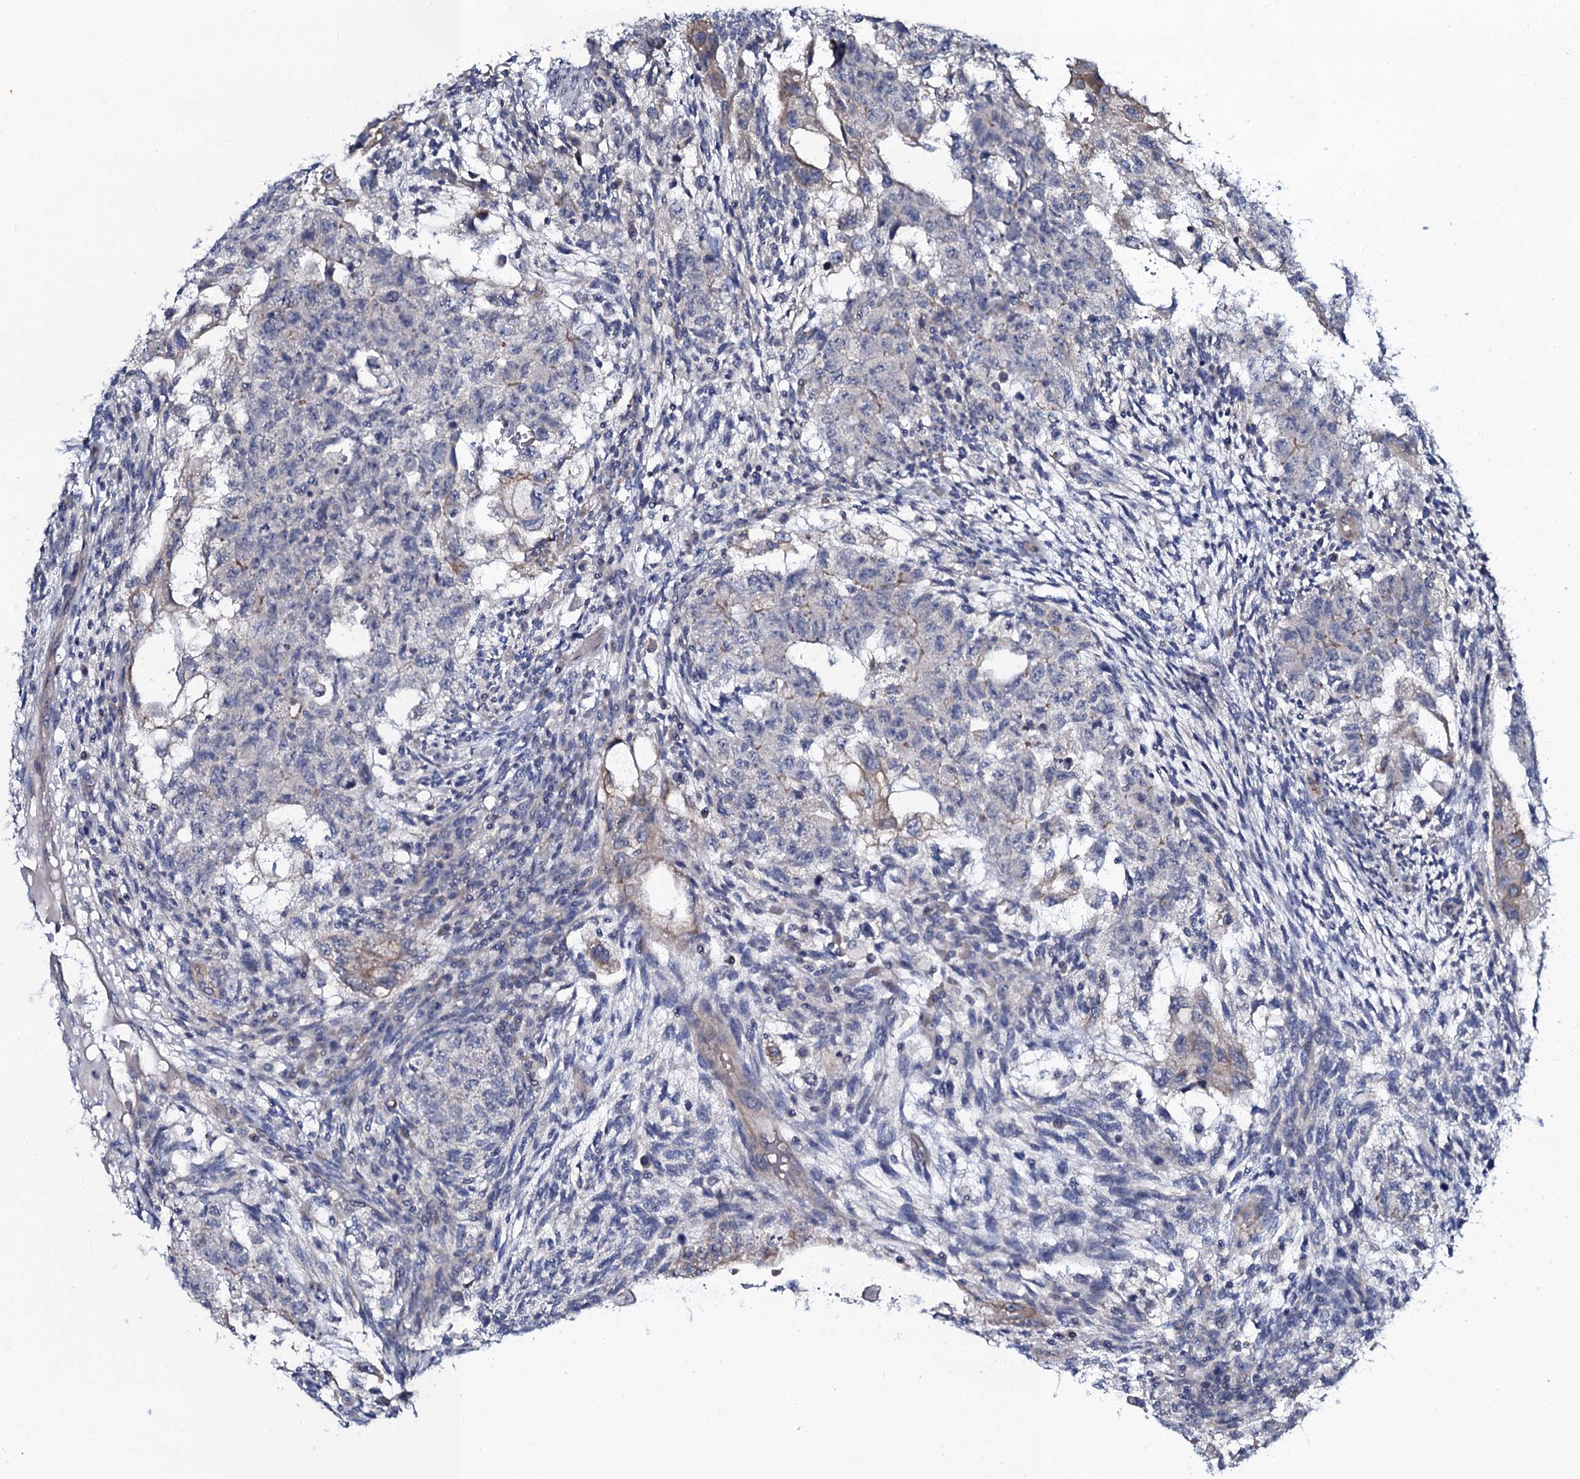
{"staining": {"intensity": "negative", "quantity": "none", "location": "none"}, "tissue": "testis cancer", "cell_type": "Tumor cells", "image_type": "cancer", "snomed": [{"axis": "morphology", "description": "Normal tissue, NOS"}, {"axis": "morphology", "description": "Carcinoma, Embryonal, NOS"}, {"axis": "topography", "description": "Testis"}], "caption": "Tumor cells are negative for protein expression in human testis cancer.", "gene": "C10orf88", "patient": {"sex": "male", "age": 36}}